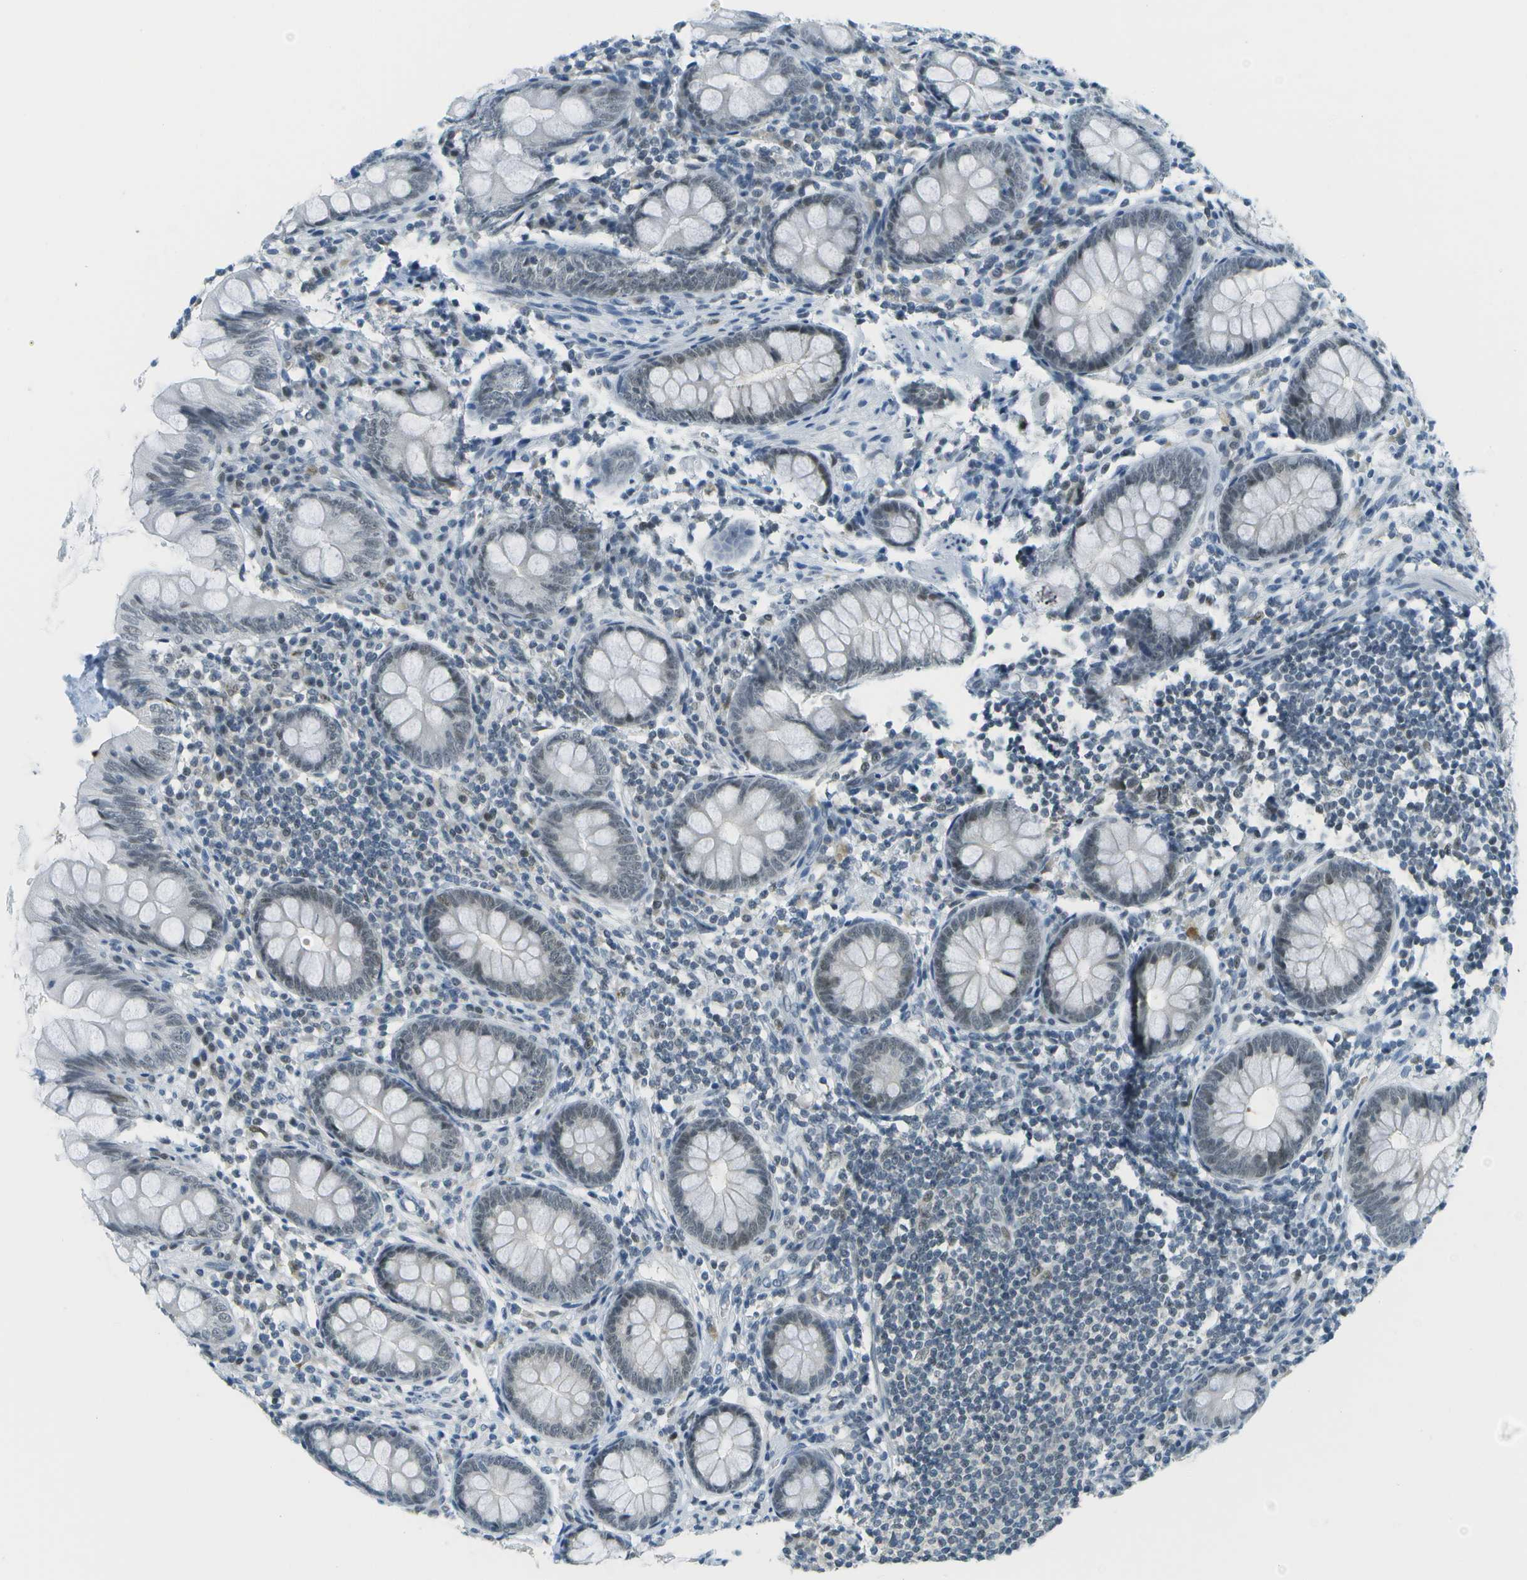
{"staining": {"intensity": "weak", "quantity": "25%-75%", "location": "nuclear"}, "tissue": "appendix", "cell_type": "Glandular cells", "image_type": "normal", "snomed": [{"axis": "morphology", "description": "Normal tissue, NOS"}, {"axis": "topography", "description": "Appendix"}], "caption": "About 25%-75% of glandular cells in unremarkable human appendix exhibit weak nuclear protein positivity as visualized by brown immunohistochemical staining.", "gene": "NEK11", "patient": {"sex": "female", "age": 77}}